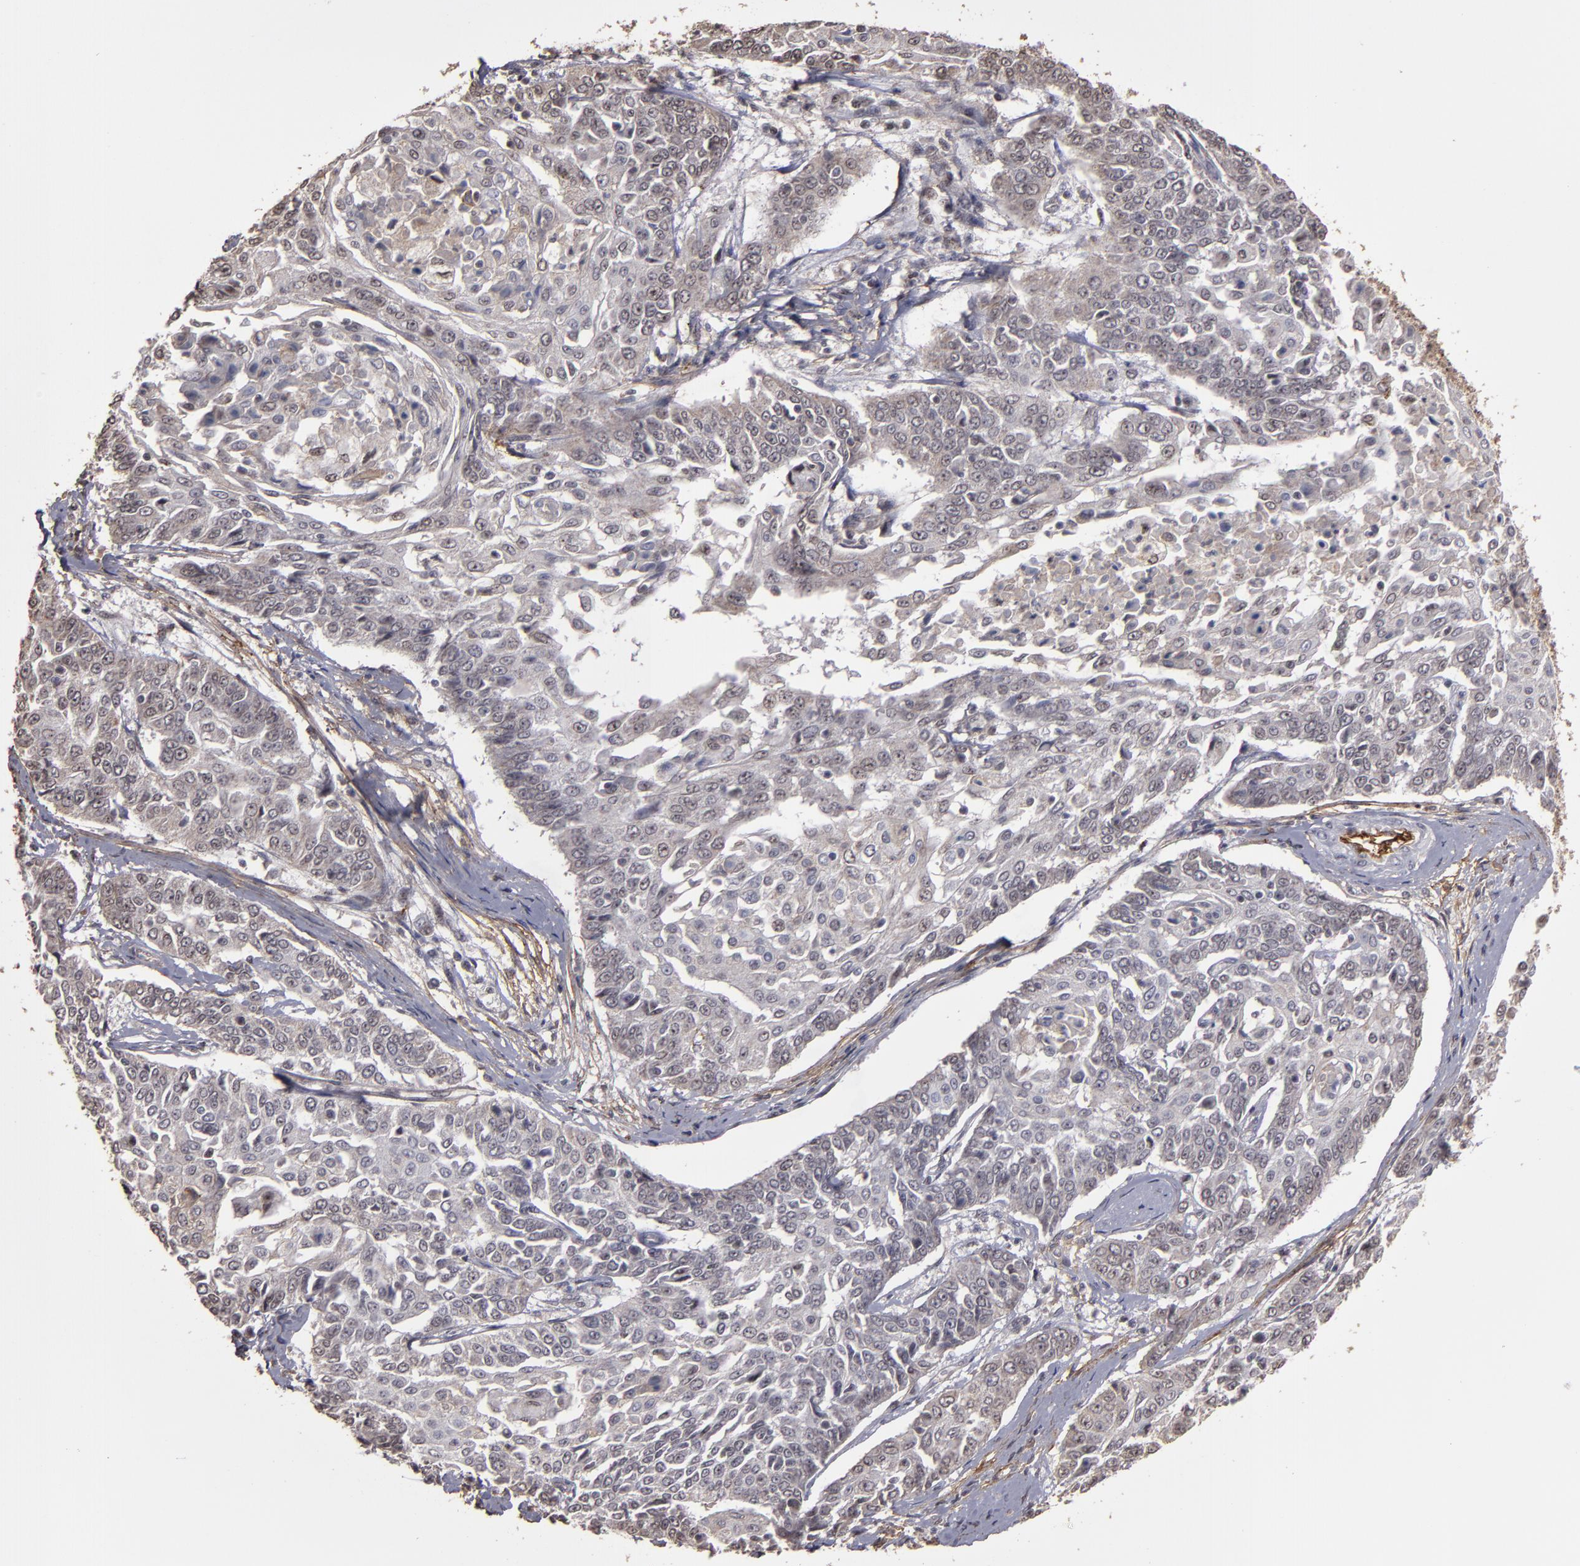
{"staining": {"intensity": "weak", "quantity": "<25%", "location": "cytoplasmic/membranous"}, "tissue": "cervical cancer", "cell_type": "Tumor cells", "image_type": "cancer", "snomed": [{"axis": "morphology", "description": "Squamous cell carcinoma, NOS"}, {"axis": "topography", "description": "Cervix"}], "caption": "The immunohistochemistry photomicrograph has no significant staining in tumor cells of squamous cell carcinoma (cervical) tissue. (DAB (3,3'-diaminobenzidine) immunohistochemistry (IHC) visualized using brightfield microscopy, high magnification).", "gene": "CD55", "patient": {"sex": "female", "age": 64}}